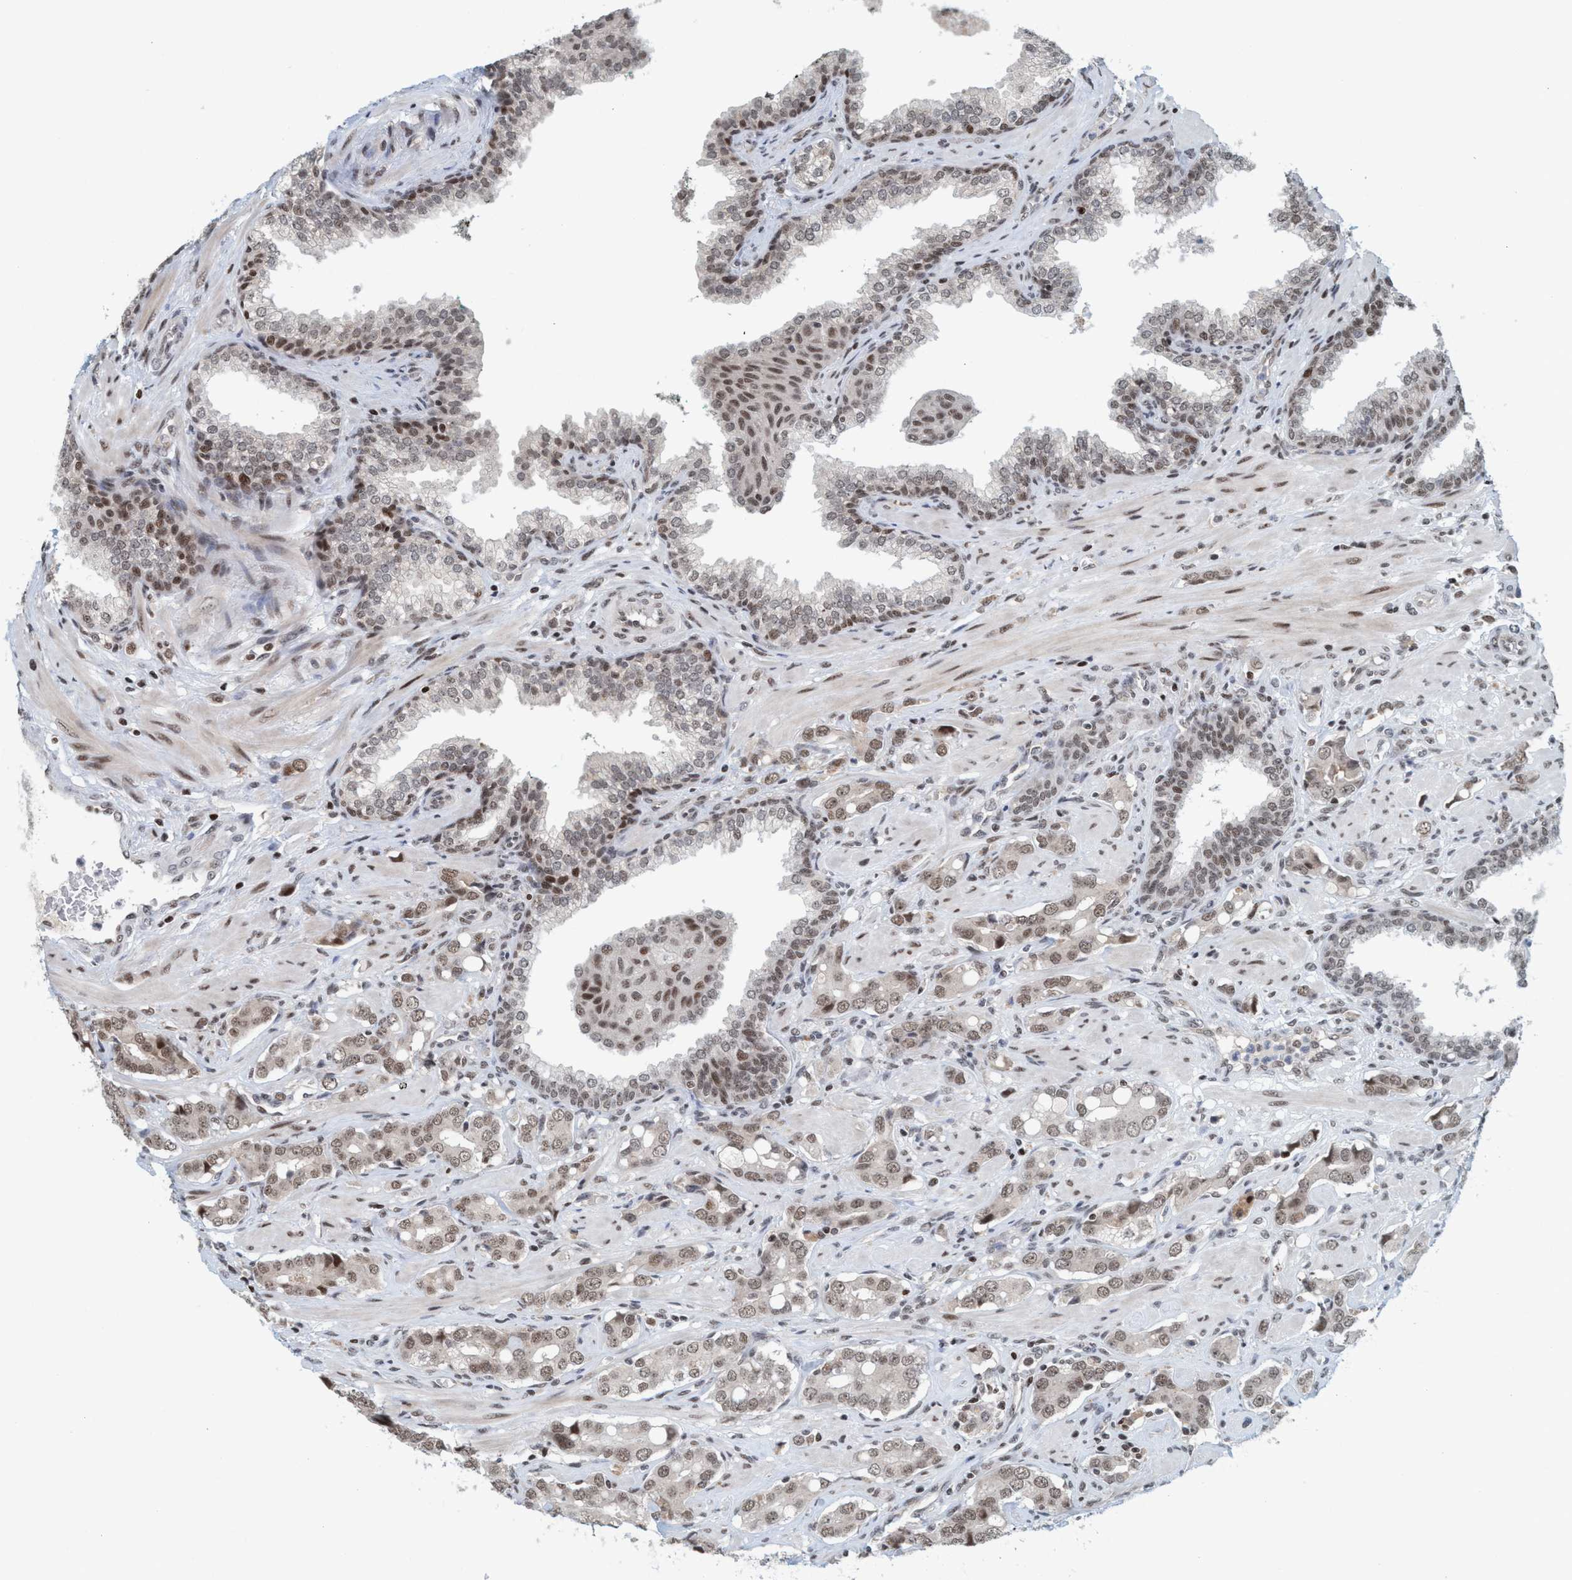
{"staining": {"intensity": "moderate", "quantity": ">75%", "location": "nuclear"}, "tissue": "prostate cancer", "cell_type": "Tumor cells", "image_type": "cancer", "snomed": [{"axis": "morphology", "description": "Adenocarcinoma, High grade"}, {"axis": "topography", "description": "Prostate"}], "caption": "Immunohistochemical staining of human prostate high-grade adenocarcinoma shows medium levels of moderate nuclear staining in approximately >75% of tumor cells.", "gene": "SMCR8", "patient": {"sex": "male", "age": 52}}